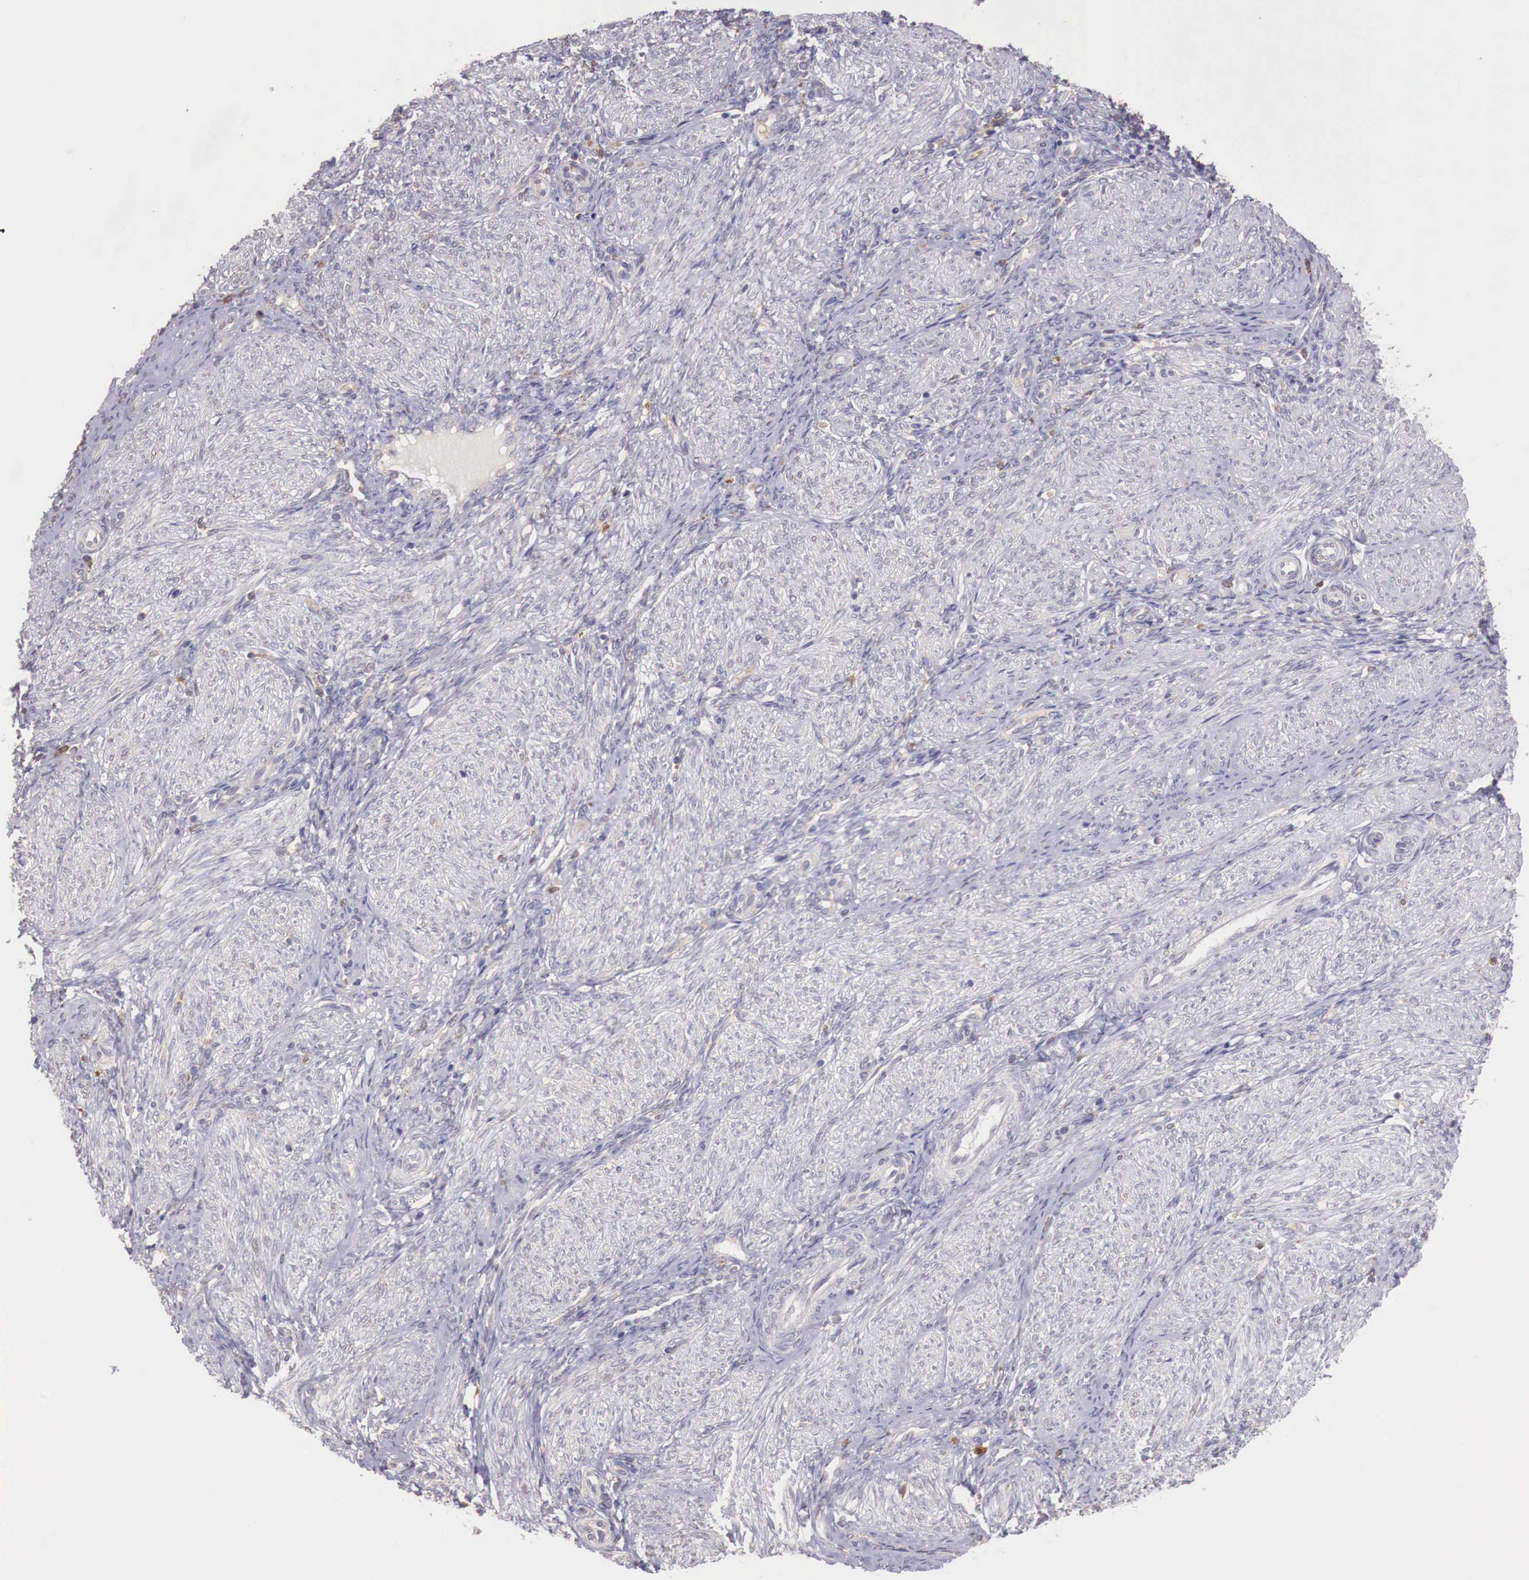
{"staining": {"intensity": "negative", "quantity": "none", "location": "none"}, "tissue": "endometrium", "cell_type": "Cells in endometrial stroma", "image_type": "normal", "snomed": [{"axis": "morphology", "description": "Normal tissue, NOS"}, {"axis": "topography", "description": "Endometrium"}], "caption": "Immunohistochemistry (IHC) photomicrograph of normal endometrium: endometrium stained with DAB demonstrates no significant protein expression in cells in endometrial stroma.", "gene": "CHRDL1", "patient": {"sex": "female", "age": 36}}